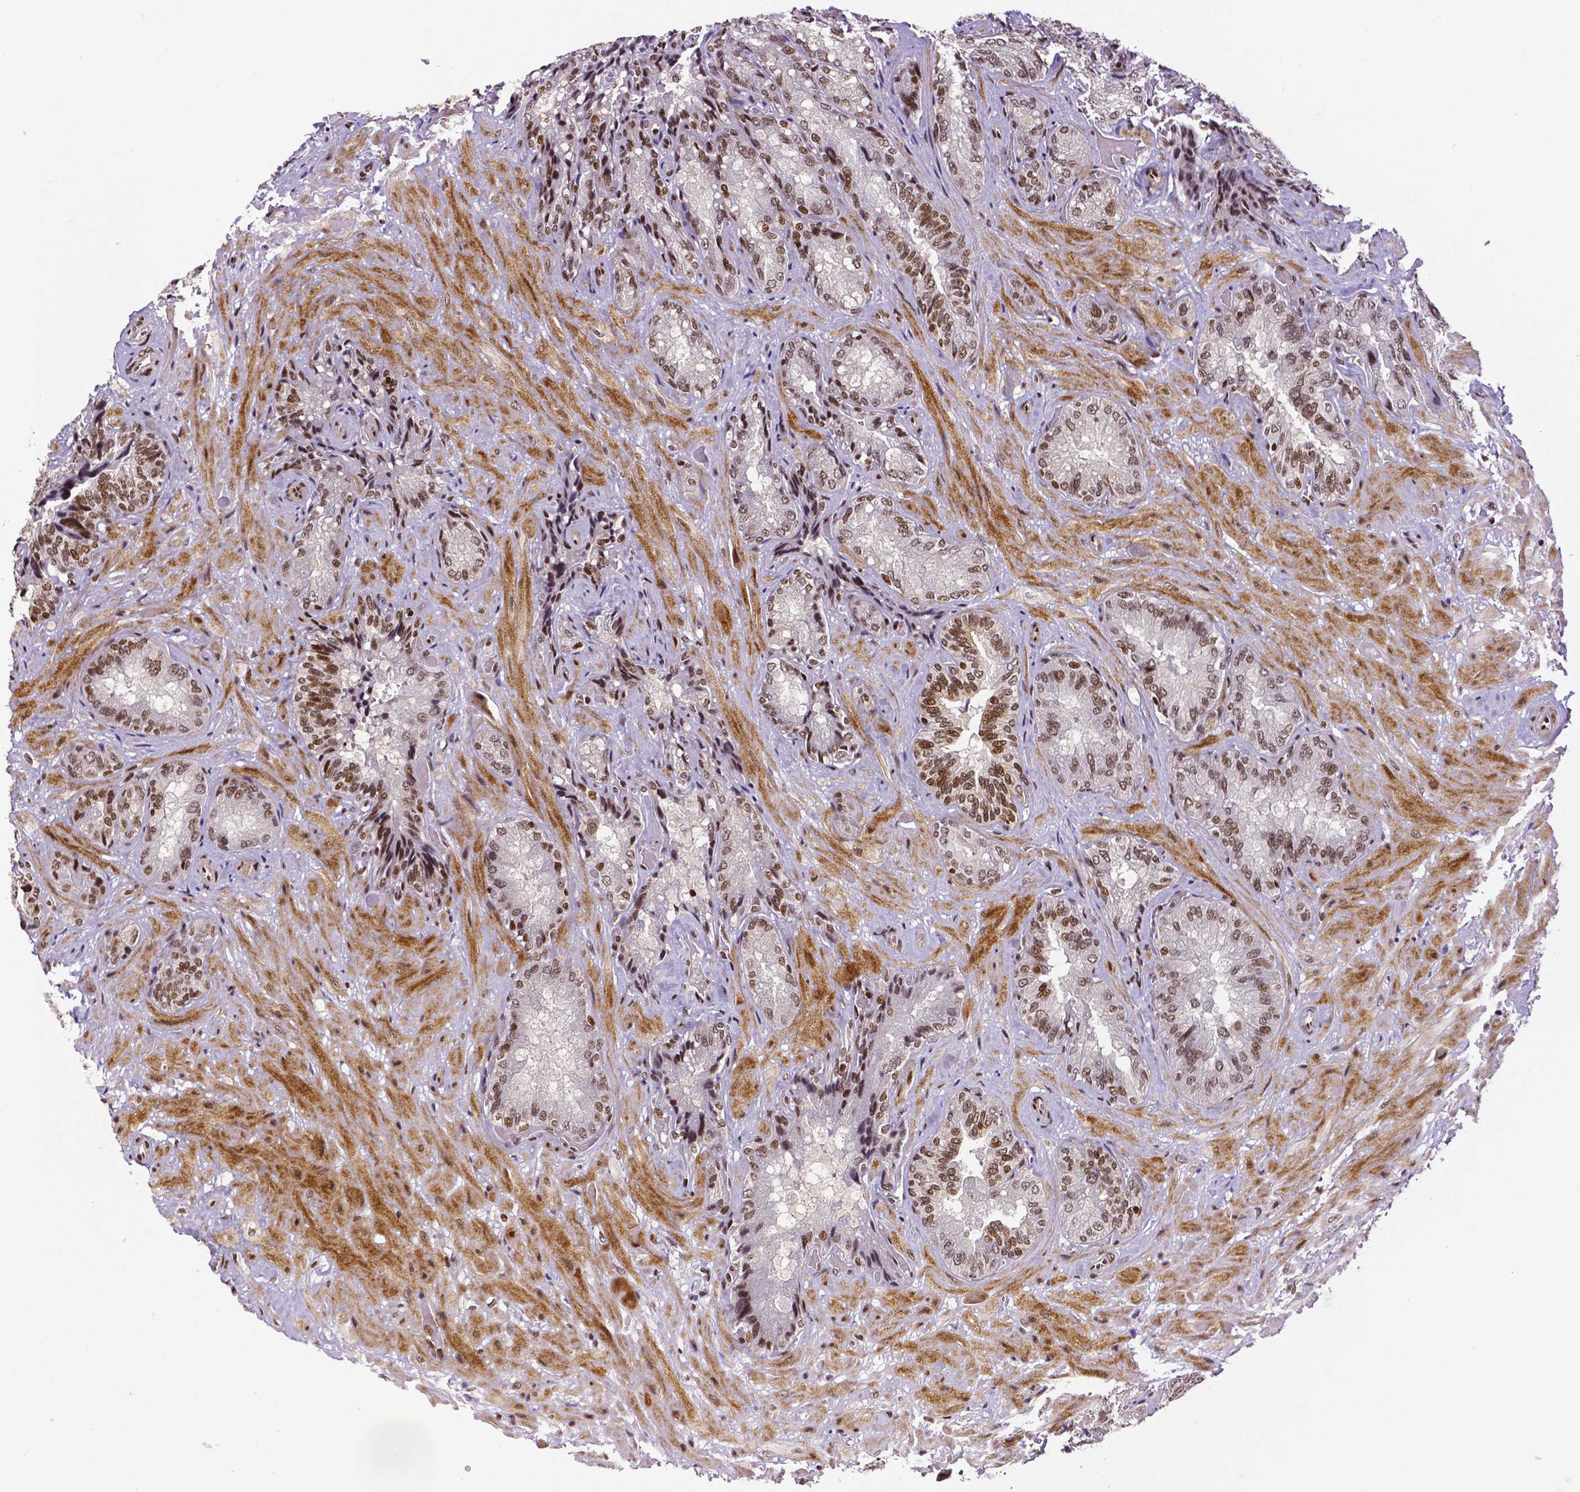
{"staining": {"intensity": "moderate", "quantity": ">75%", "location": "nuclear"}, "tissue": "seminal vesicle", "cell_type": "Glandular cells", "image_type": "normal", "snomed": [{"axis": "morphology", "description": "Normal tissue, NOS"}, {"axis": "topography", "description": "Seminal veicle"}], "caption": "Immunohistochemical staining of benign seminal vesicle demonstrates medium levels of moderate nuclear expression in about >75% of glandular cells.", "gene": "CTCF", "patient": {"sex": "male", "age": 57}}